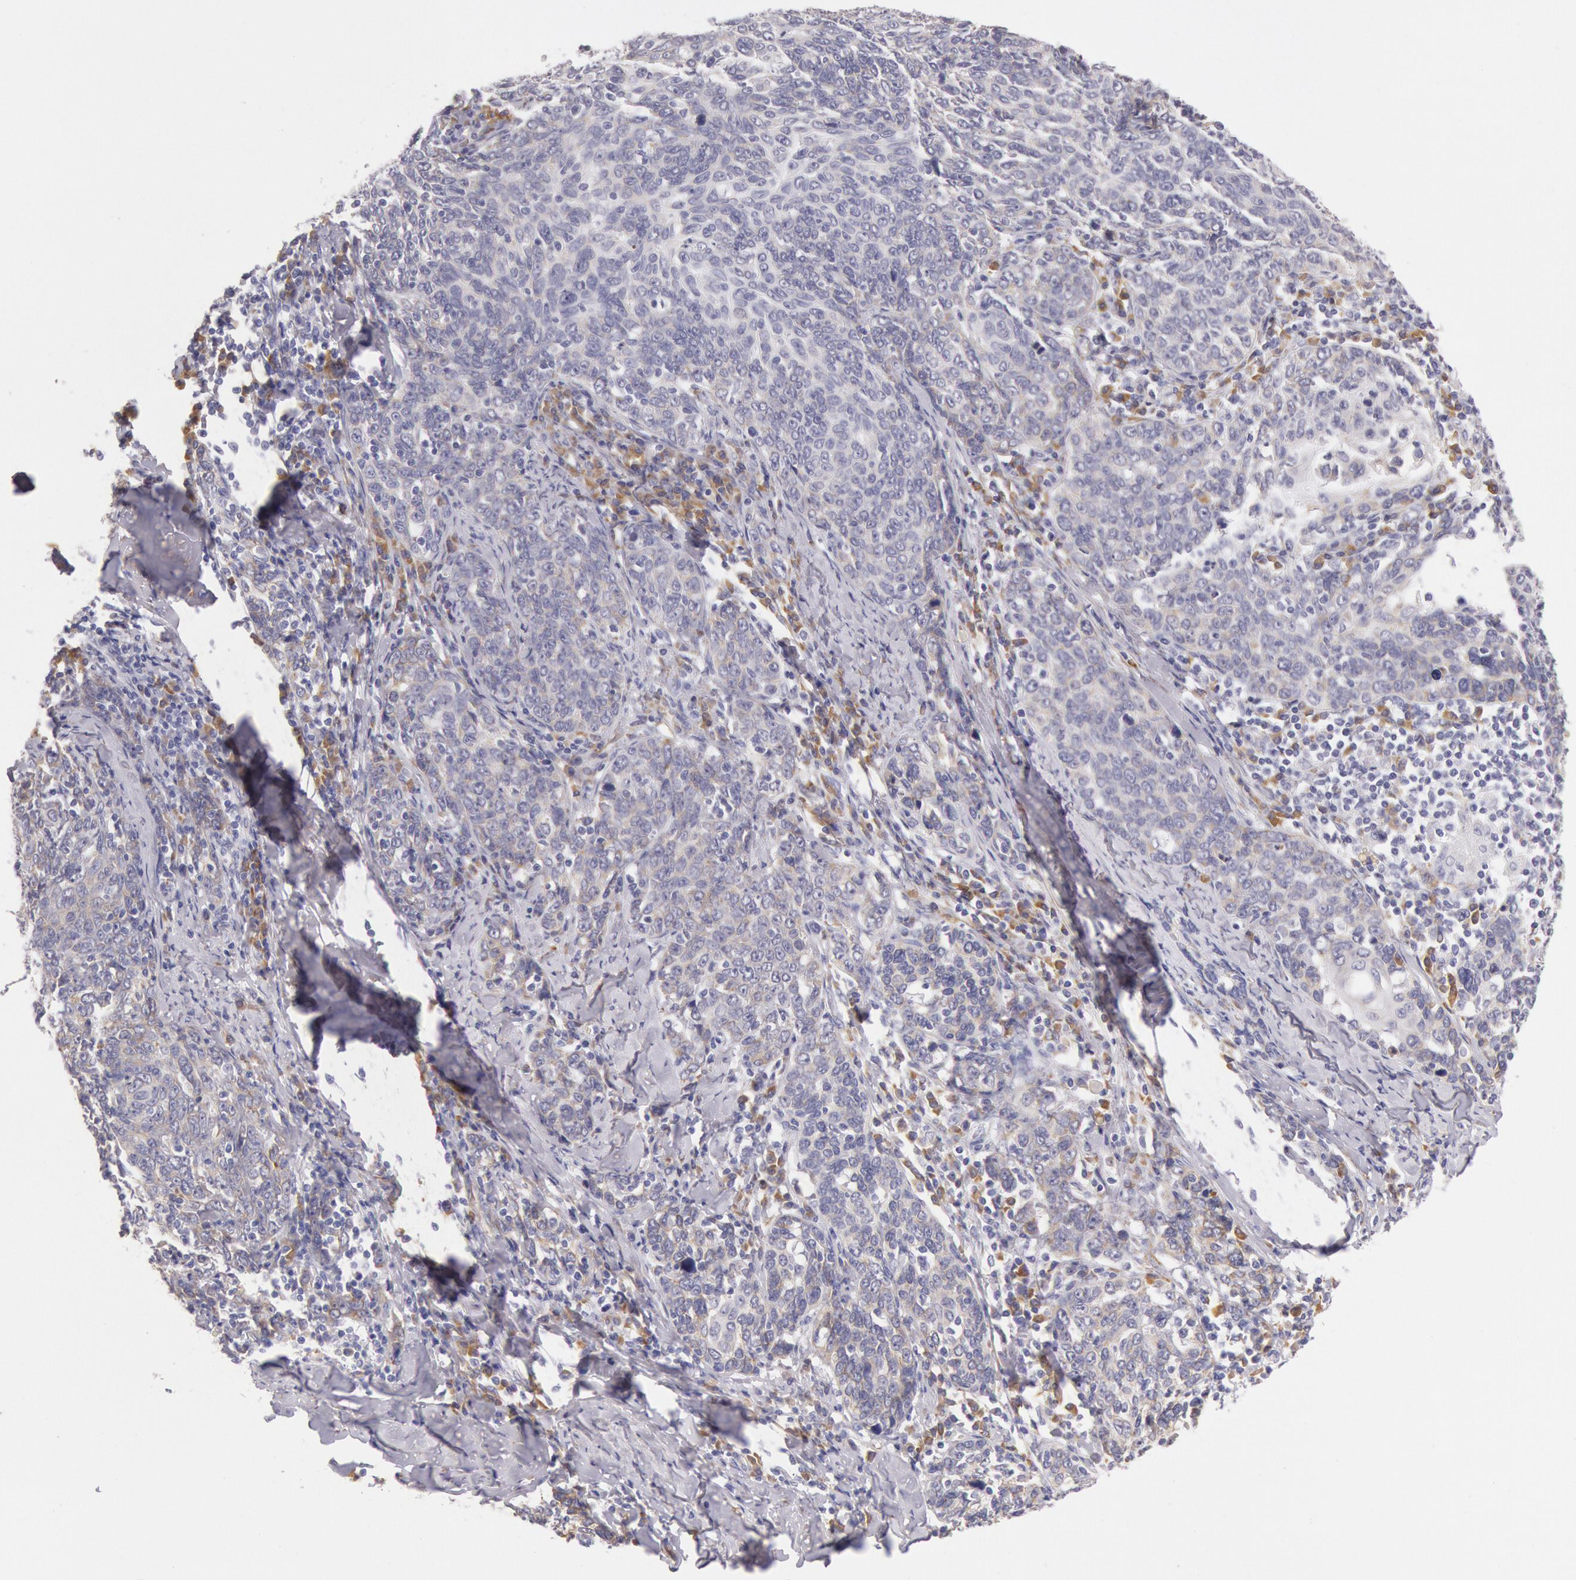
{"staining": {"intensity": "moderate", "quantity": "<25%", "location": "cytoplasmic/membranous"}, "tissue": "cervical cancer", "cell_type": "Tumor cells", "image_type": "cancer", "snomed": [{"axis": "morphology", "description": "Squamous cell carcinoma, NOS"}, {"axis": "topography", "description": "Cervix"}], "caption": "An image showing moderate cytoplasmic/membranous expression in approximately <25% of tumor cells in cervical cancer, as visualized by brown immunohistochemical staining.", "gene": "CIDEB", "patient": {"sex": "female", "age": 41}}